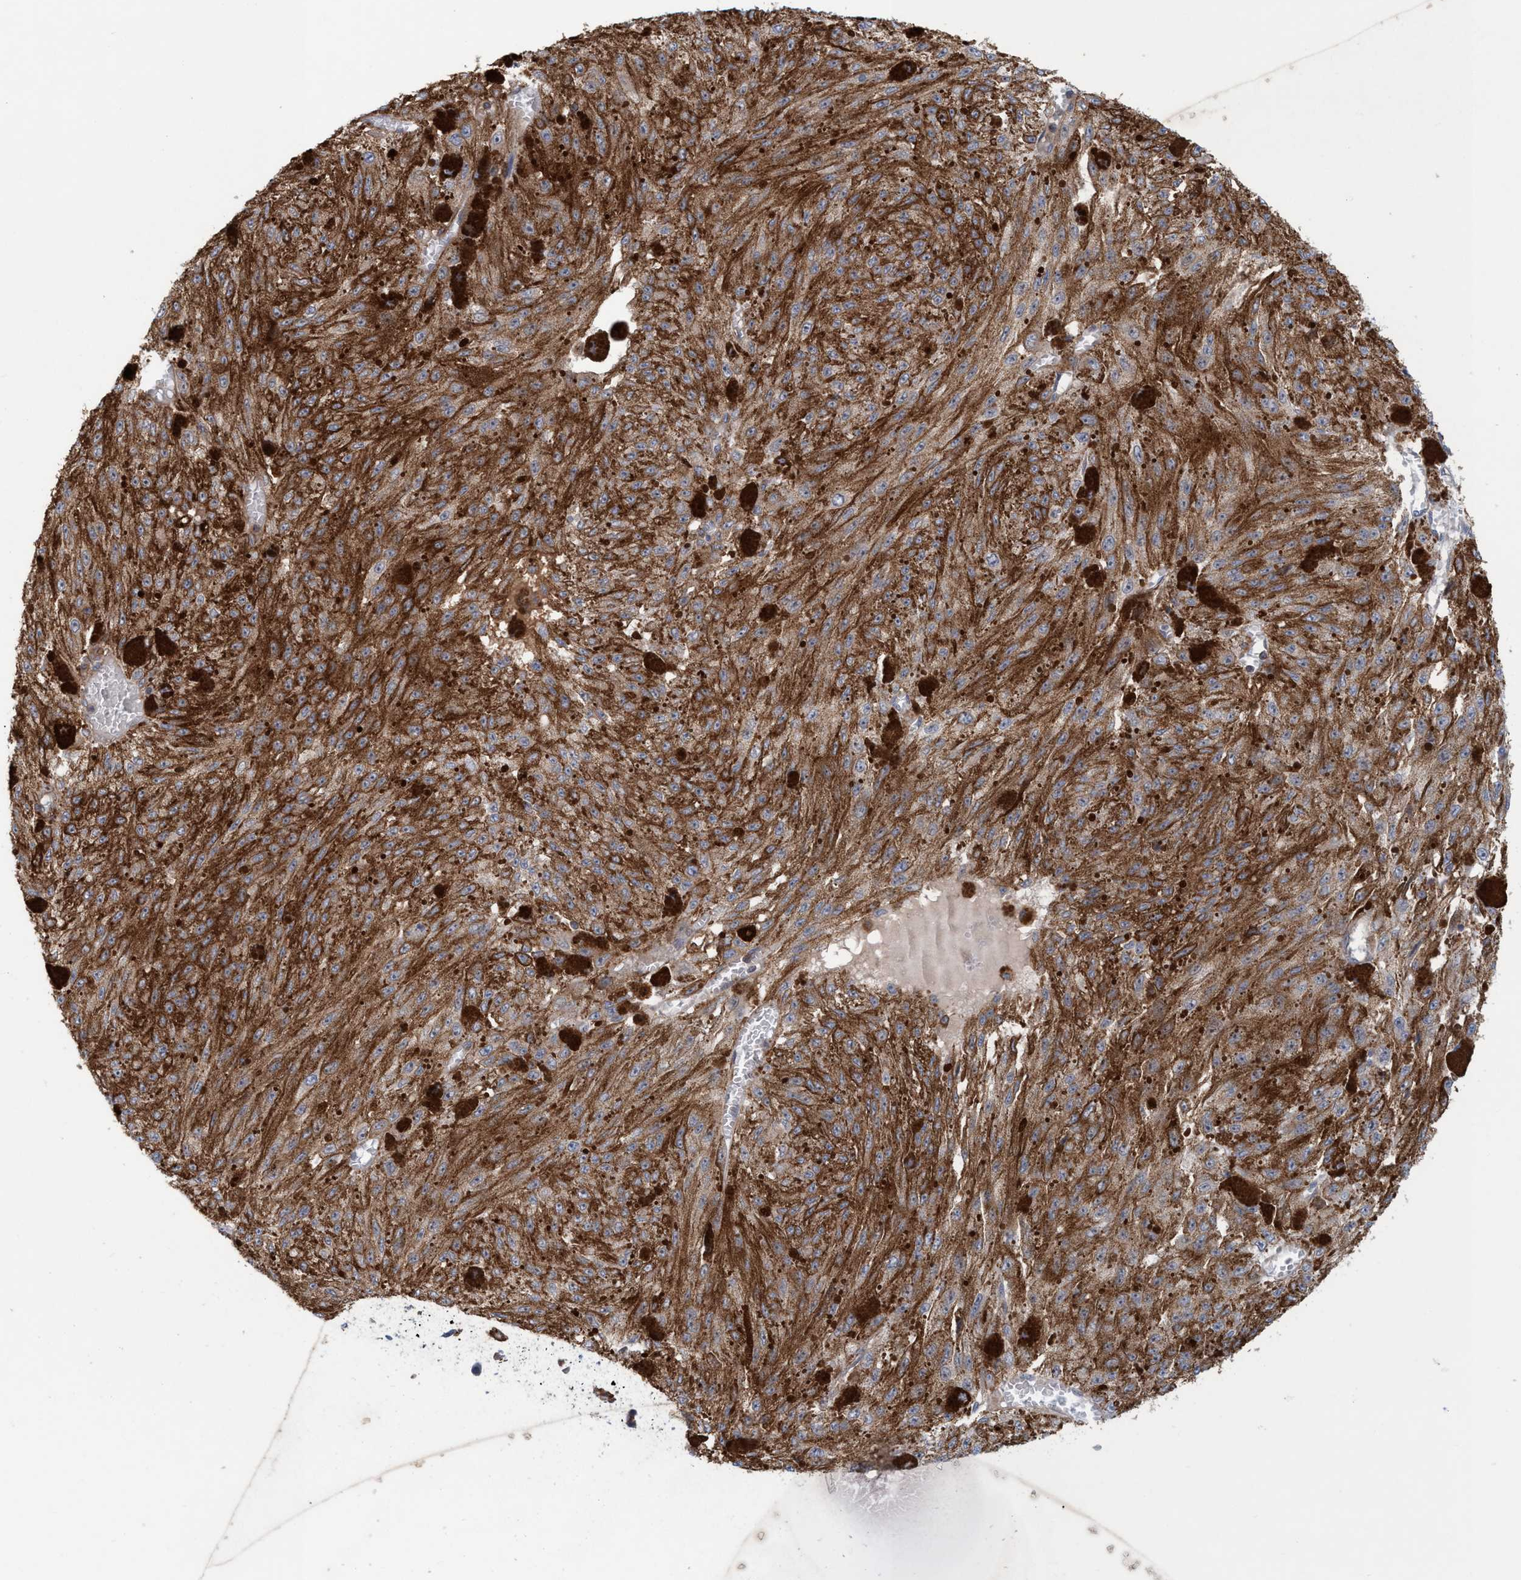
{"staining": {"intensity": "strong", "quantity": ">75%", "location": "cytoplasmic/membranous"}, "tissue": "melanoma", "cell_type": "Tumor cells", "image_type": "cancer", "snomed": [{"axis": "morphology", "description": "Malignant melanoma, NOS"}, {"axis": "topography", "description": "Other"}], "caption": "Human melanoma stained with a protein marker reveals strong staining in tumor cells.", "gene": "SPECC1", "patient": {"sex": "male", "age": 79}}